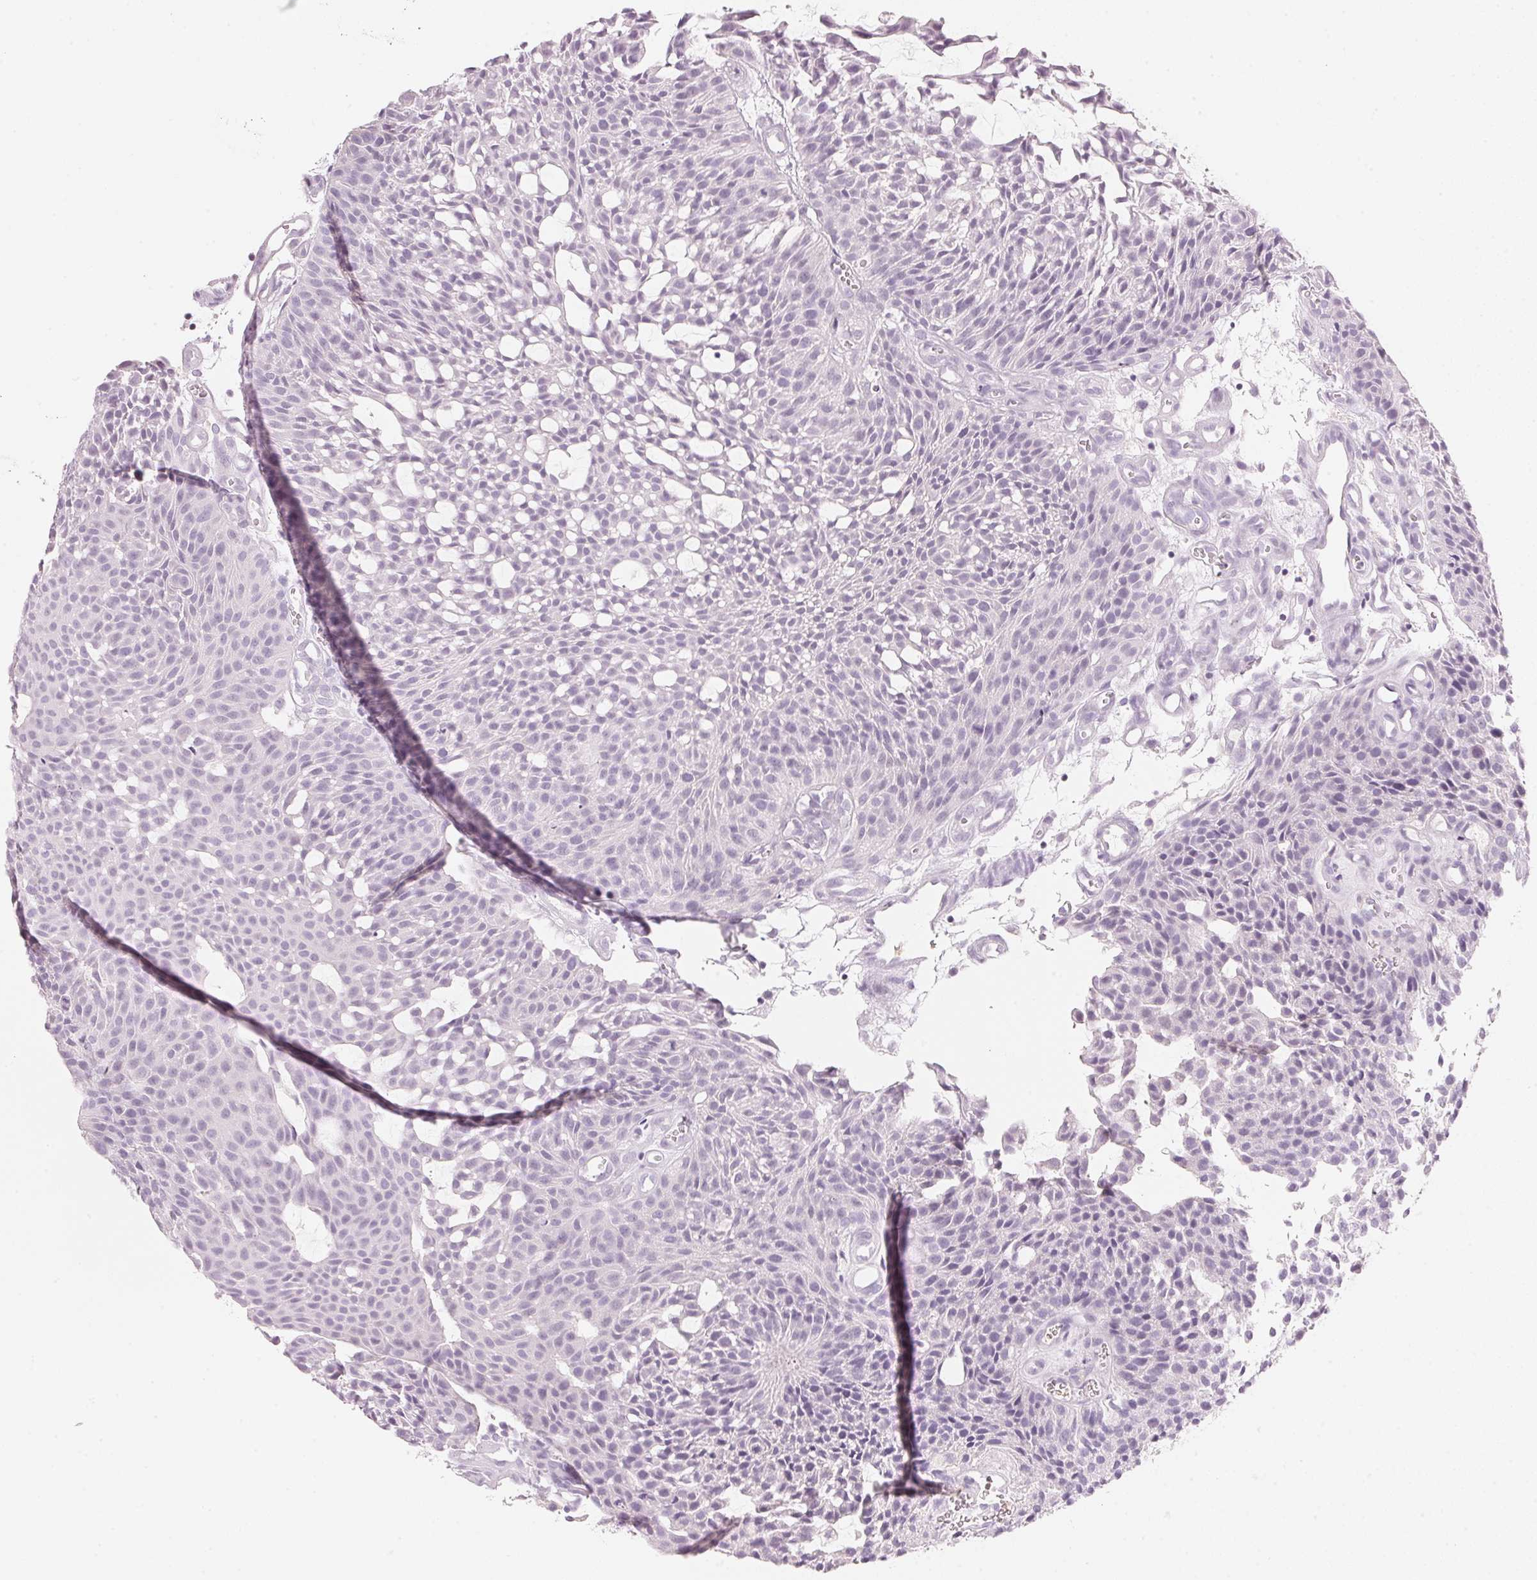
{"staining": {"intensity": "negative", "quantity": "none", "location": "none"}, "tissue": "urothelial cancer", "cell_type": "Tumor cells", "image_type": "cancer", "snomed": [{"axis": "morphology", "description": "Urothelial carcinoma, NOS"}, {"axis": "topography", "description": "Urinary bladder"}], "caption": "This image is of transitional cell carcinoma stained with immunohistochemistry (IHC) to label a protein in brown with the nuclei are counter-stained blue. There is no staining in tumor cells.", "gene": "HOXB13", "patient": {"sex": "male", "age": 84}}